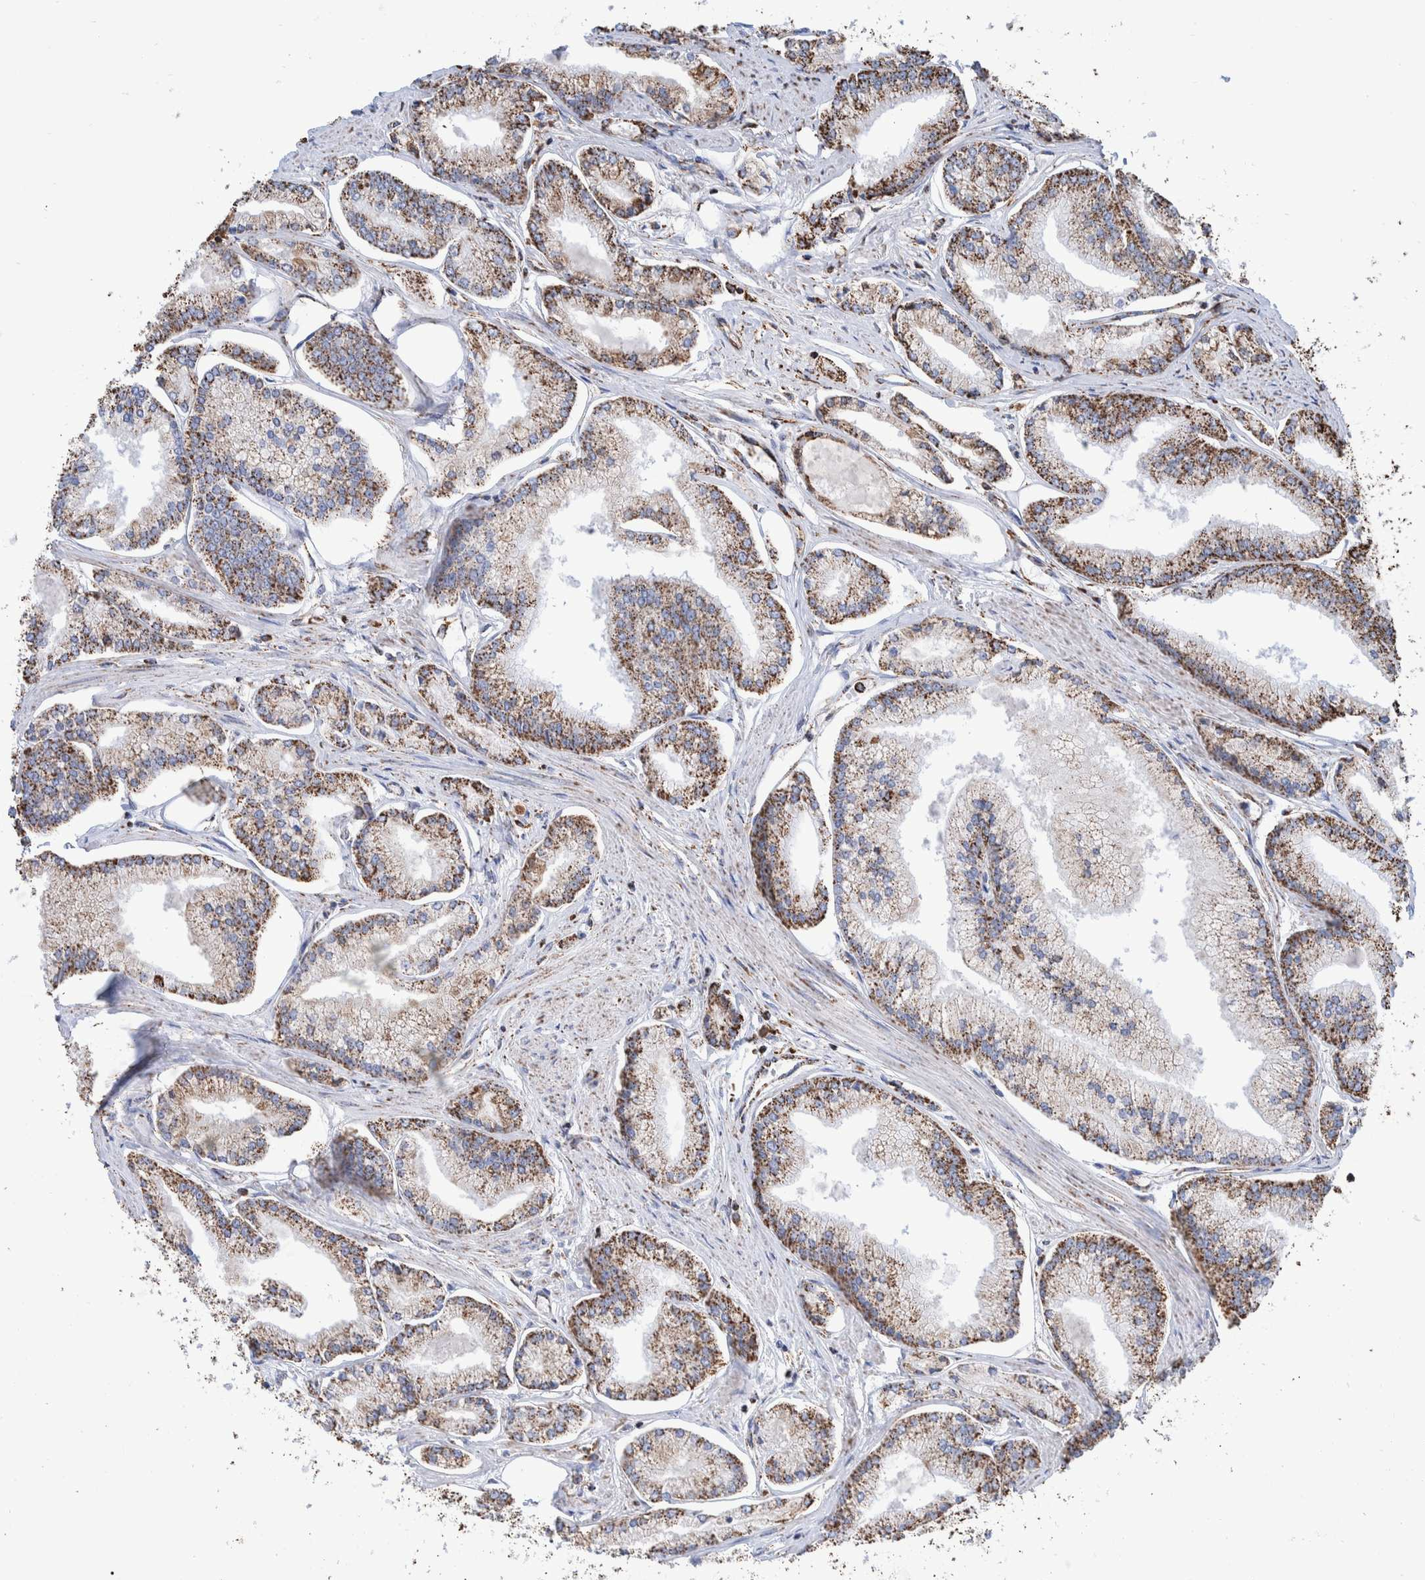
{"staining": {"intensity": "strong", "quantity": ">75%", "location": "cytoplasmic/membranous"}, "tissue": "prostate cancer", "cell_type": "Tumor cells", "image_type": "cancer", "snomed": [{"axis": "morphology", "description": "Adenocarcinoma, Low grade"}, {"axis": "topography", "description": "Prostate"}], "caption": "Immunohistochemistry (IHC) staining of prostate cancer, which reveals high levels of strong cytoplasmic/membranous staining in about >75% of tumor cells indicating strong cytoplasmic/membranous protein expression. The staining was performed using DAB (3,3'-diaminobenzidine) (brown) for protein detection and nuclei were counterstained in hematoxylin (blue).", "gene": "VPS26C", "patient": {"sex": "male", "age": 52}}